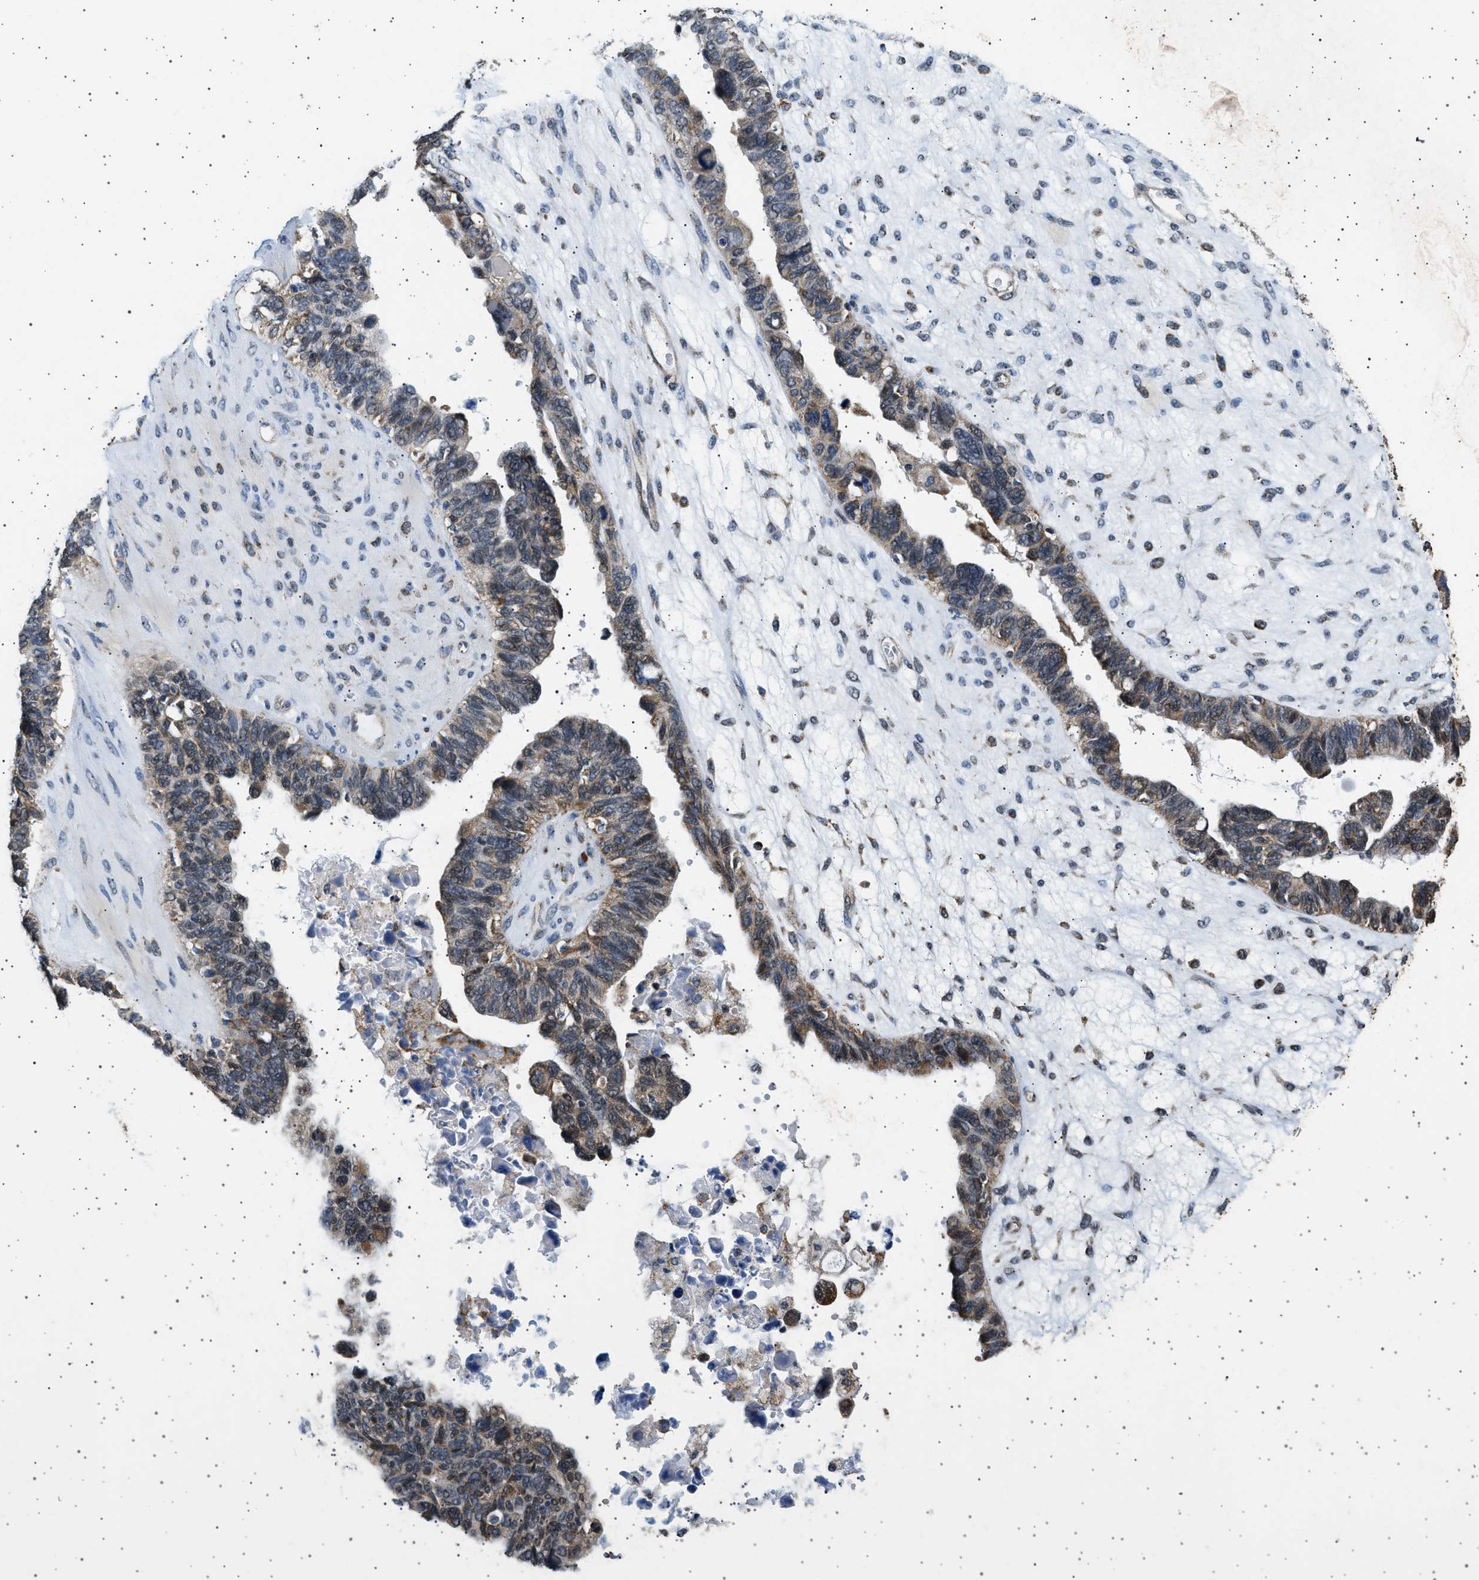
{"staining": {"intensity": "moderate", "quantity": ">75%", "location": "cytoplasmic/membranous"}, "tissue": "ovarian cancer", "cell_type": "Tumor cells", "image_type": "cancer", "snomed": [{"axis": "morphology", "description": "Cystadenocarcinoma, serous, NOS"}, {"axis": "topography", "description": "Ovary"}], "caption": "An image showing moderate cytoplasmic/membranous expression in about >75% of tumor cells in ovarian cancer, as visualized by brown immunohistochemical staining.", "gene": "KCNA4", "patient": {"sex": "female", "age": 79}}